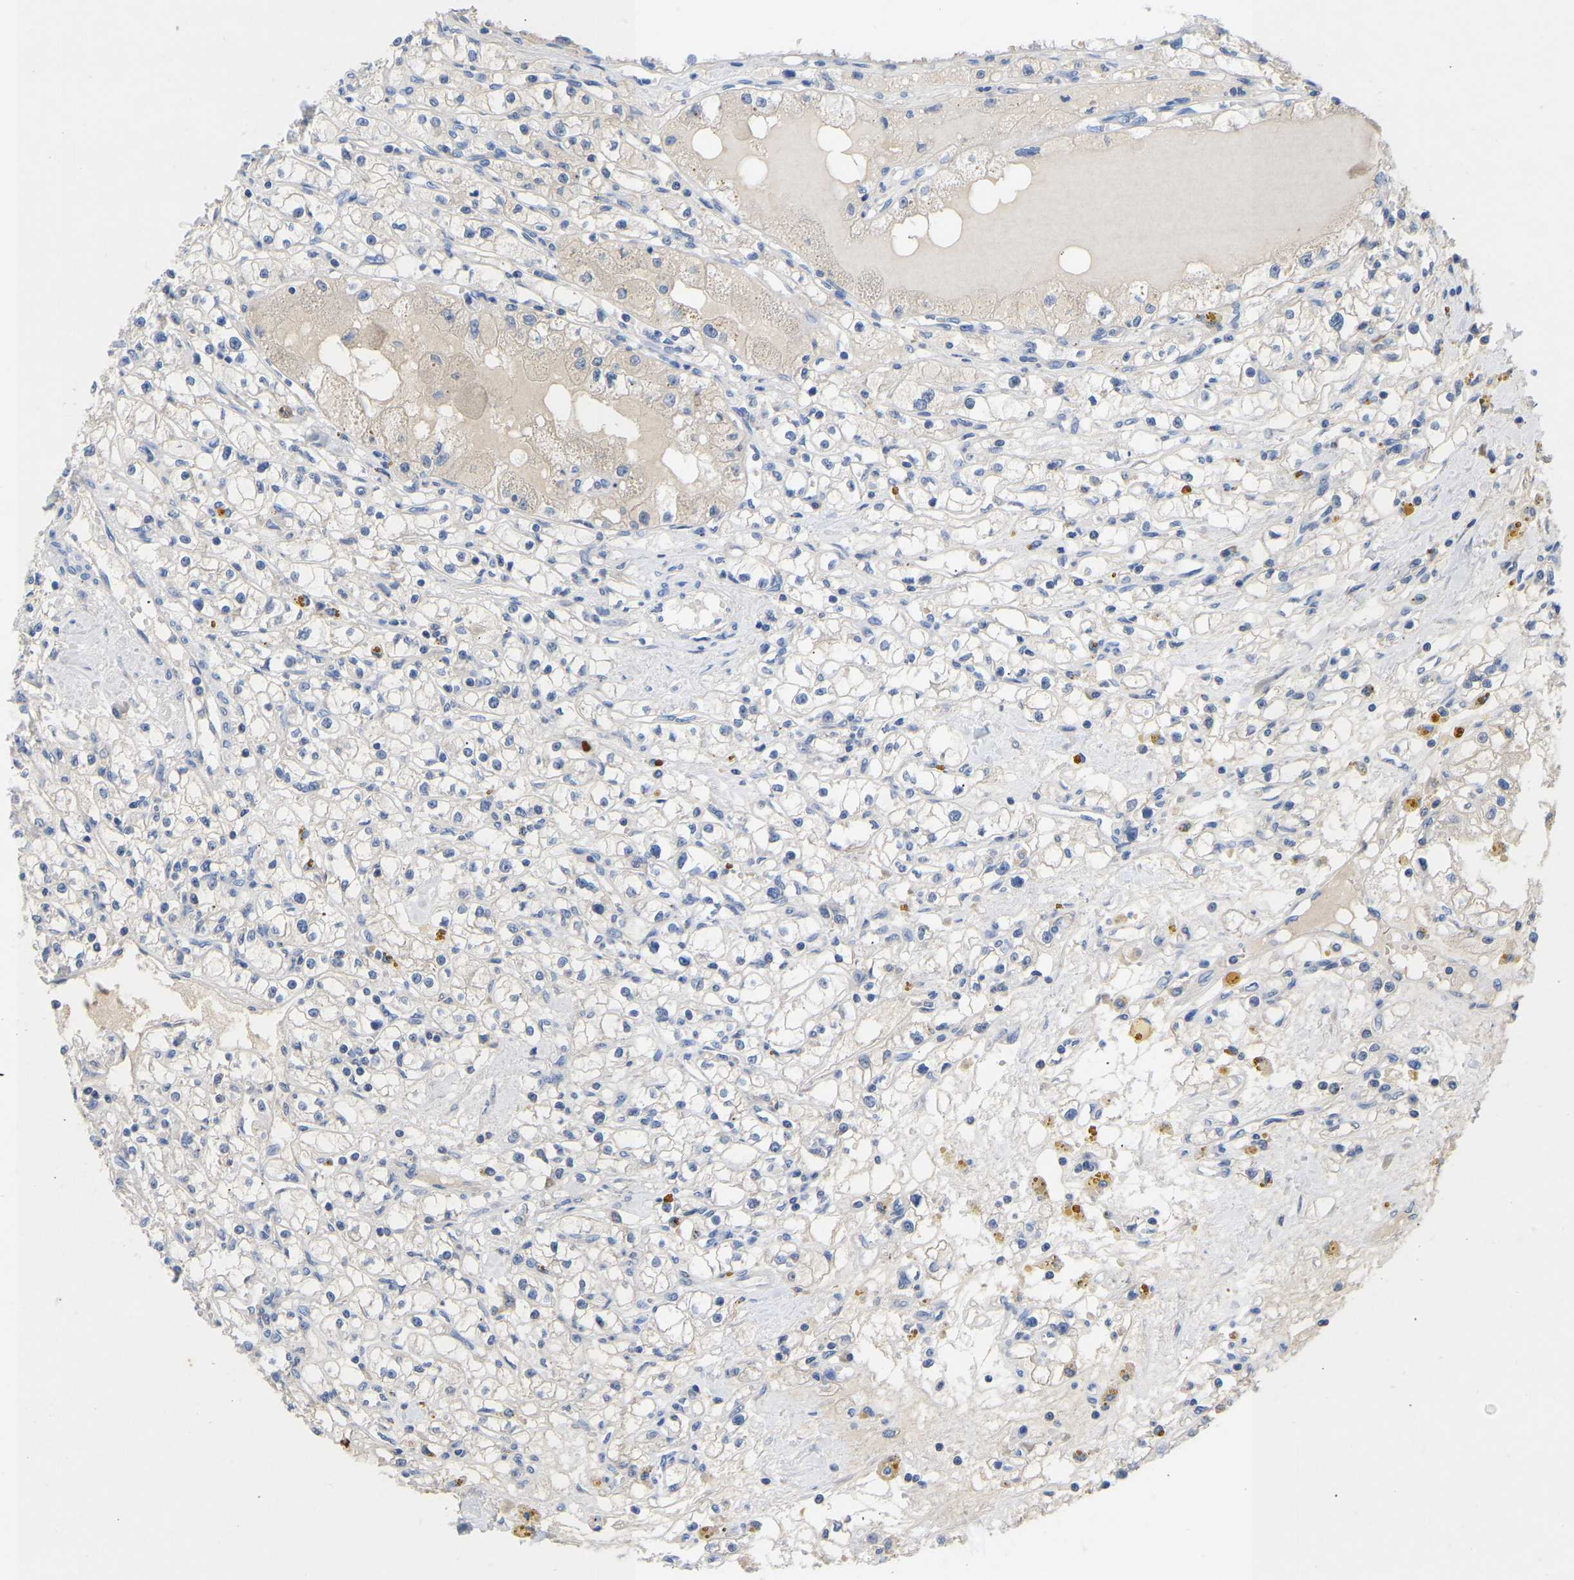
{"staining": {"intensity": "negative", "quantity": "none", "location": "none"}, "tissue": "renal cancer", "cell_type": "Tumor cells", "image_type": "cancer", "snomed": [{"axis": "morphology", "description": "Adenocarcinoma, NOS"}, {"axis": "topography", "description": "Kidney"}], "caption": "DAB (3,3'-diaminobenzidine) immunohistochemical staining of adenocarcinoma (renal) displays no significant positivity in tumor cells. (Stains: DAB (3,3'-diaminobenzidine) IHC with hematoxylin counter stain, Microscopy: brightfield microscopy at high magnification).", "gene": "ABCA10", "patient": {"sex": "male", "age": 56}}